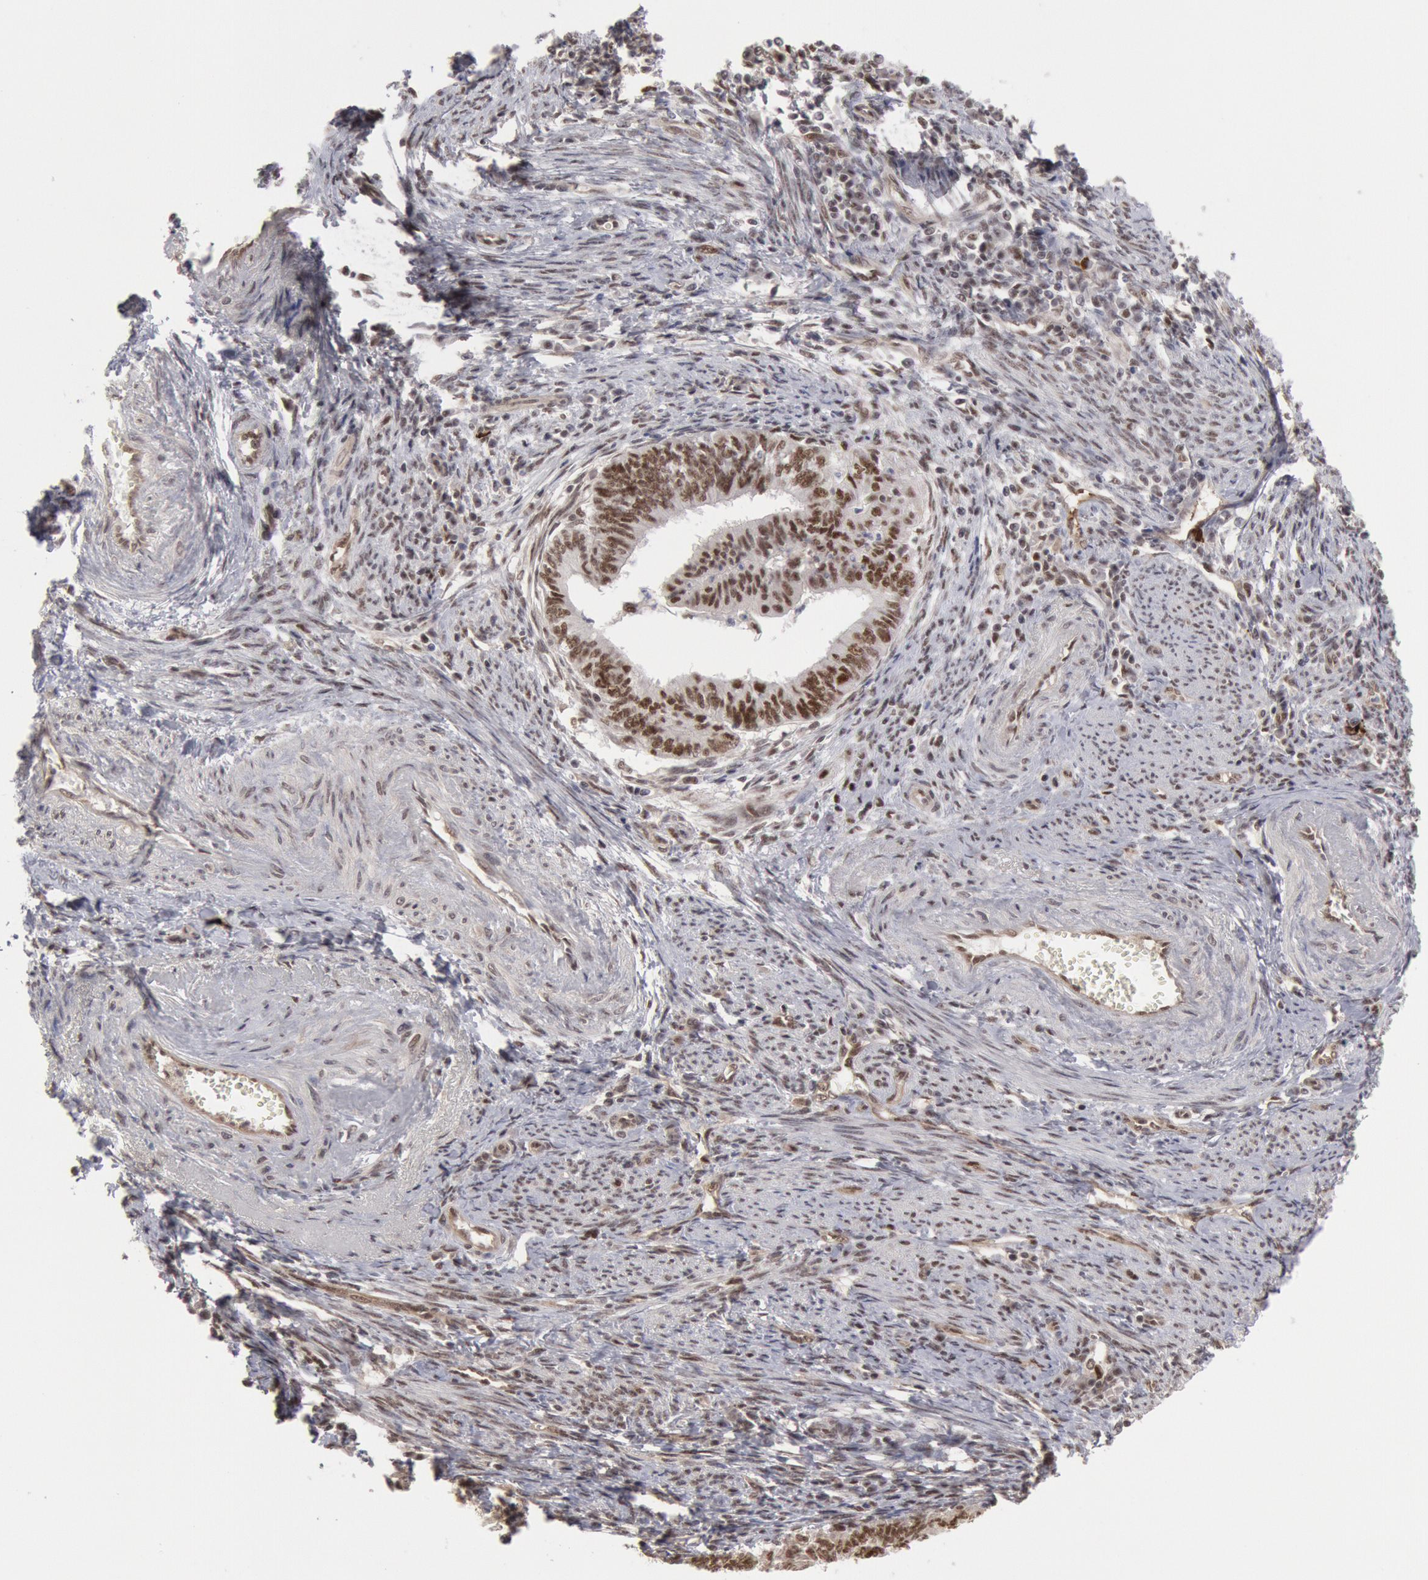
{"staining": {"intensity": "moderate", "quantity": "25%-75%", "location": "nuclear"}, "tissue": "endometrial cancer", "cell_type": "Tumor cells", "image_type": "cancer", "snomed": [{"axis": "morphology", "description": "Adenocarcinoma, NOS"}, {"axis": "topography", "description": "Endometrium"}], "caption": "An image of human endometrial cancer stained for a protein displays moderate nuclear brown staining in tumor cells. (IHC, brightfield microscopy, high magnification).", "gene": "PPP4R3B", "patient": {"sex": "female", "age": 66}}